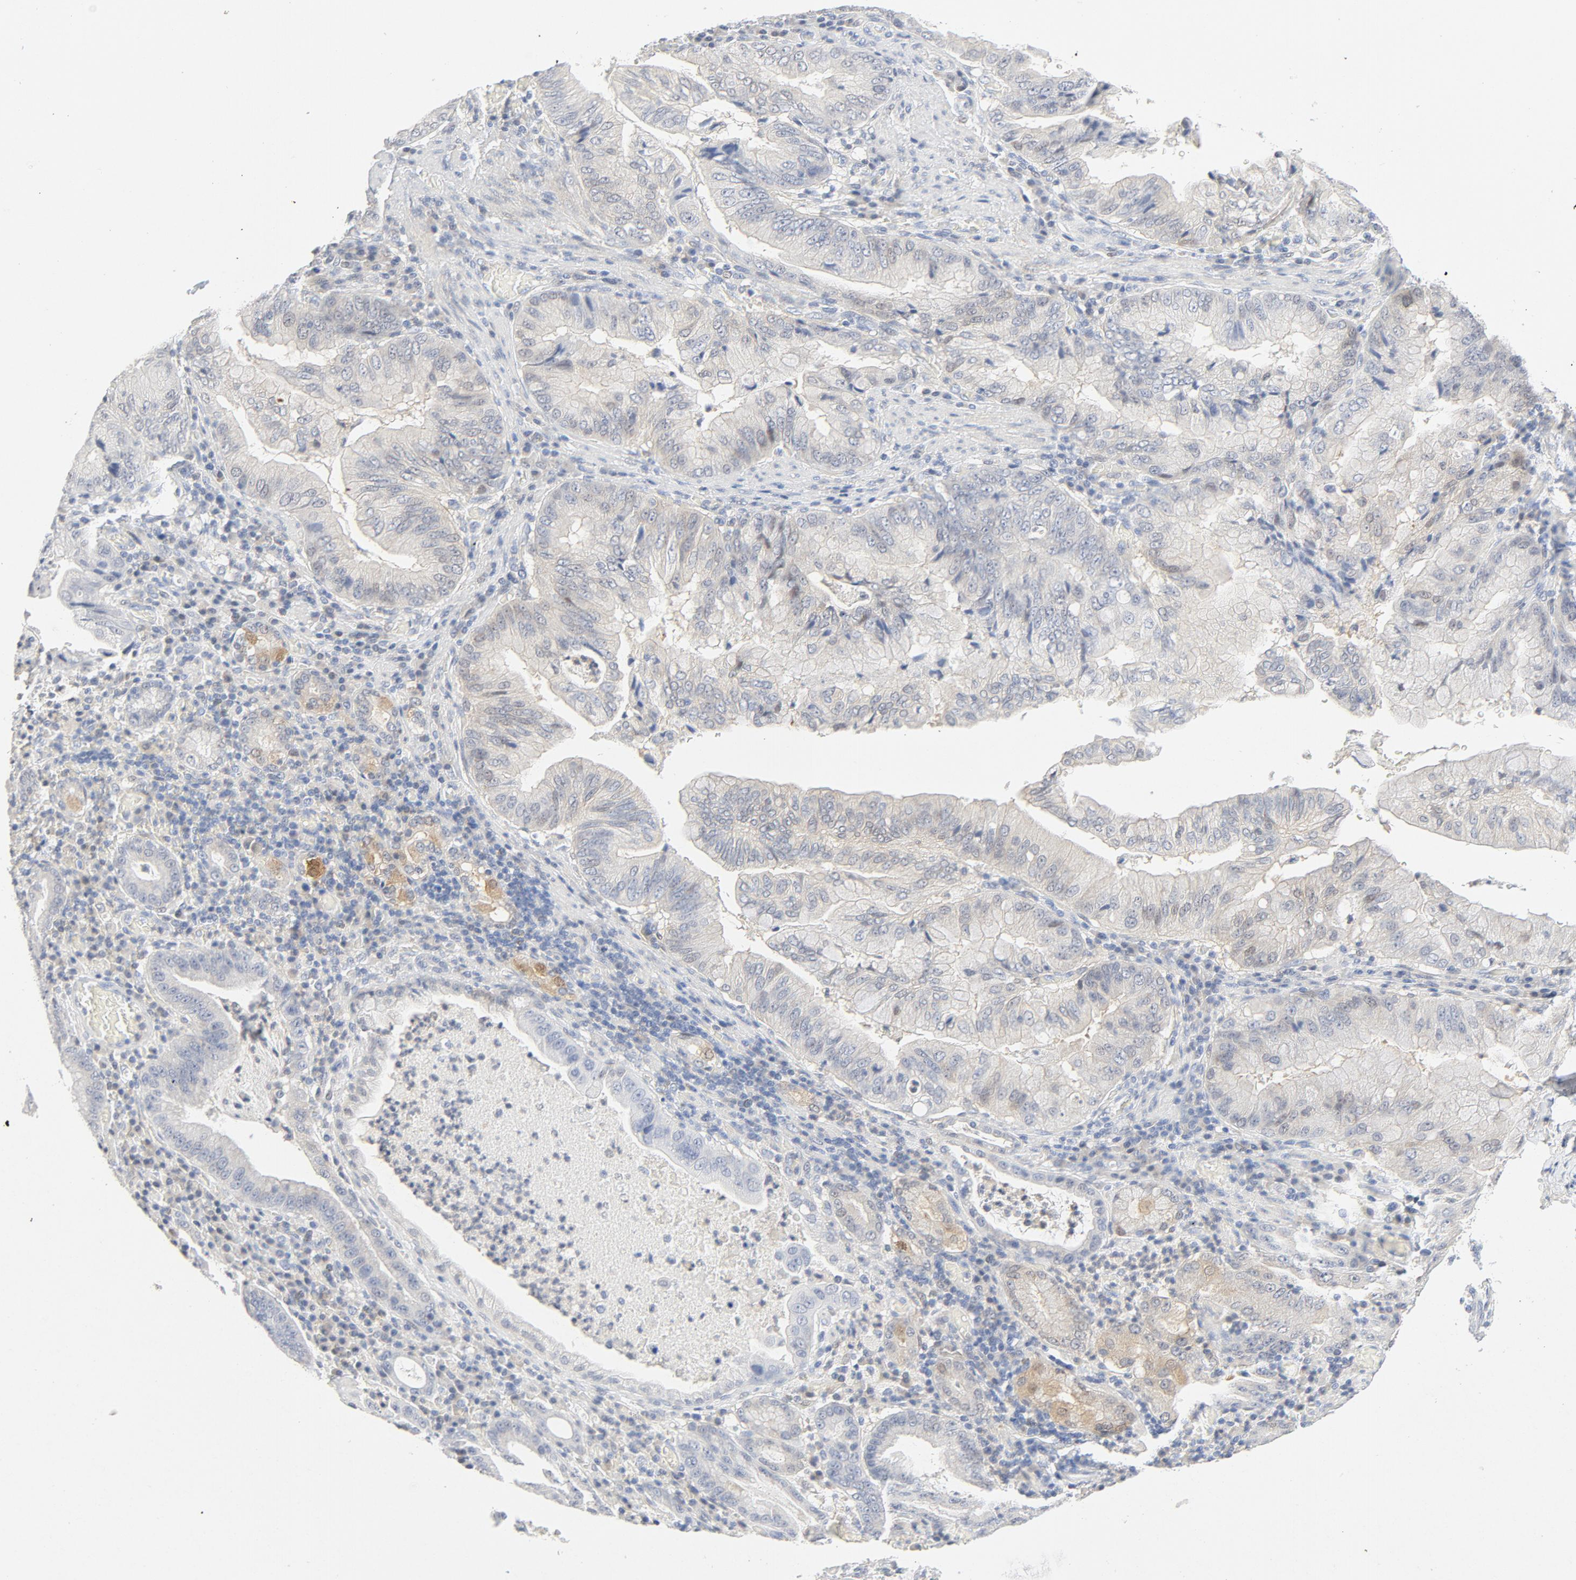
{"staining": {"intensity": "weak", "quantity": "25%-75%", "location": "cytoplasmic/membranous"}, "tissue": "stomach cancer", "cell_type": "Tumor cells", "image_type": "cancer", "snomed": [{"axis": "morphology", "description": "Adenocarcinoma, NOS"}, {"axis": "topography", "description": "Stomach, upper"}], "caption": "Protein expression analysis of stomach adenocarcinoma demonstrates weak cytoplasmic/membranous staining in approximately 25%-75% of tumor cells. Immunohistochemistry stains the protein of interest in brown and the nuclei are stained blue.", "gene": "PGM1", "patient": {"sex": "male", "age": 80}}